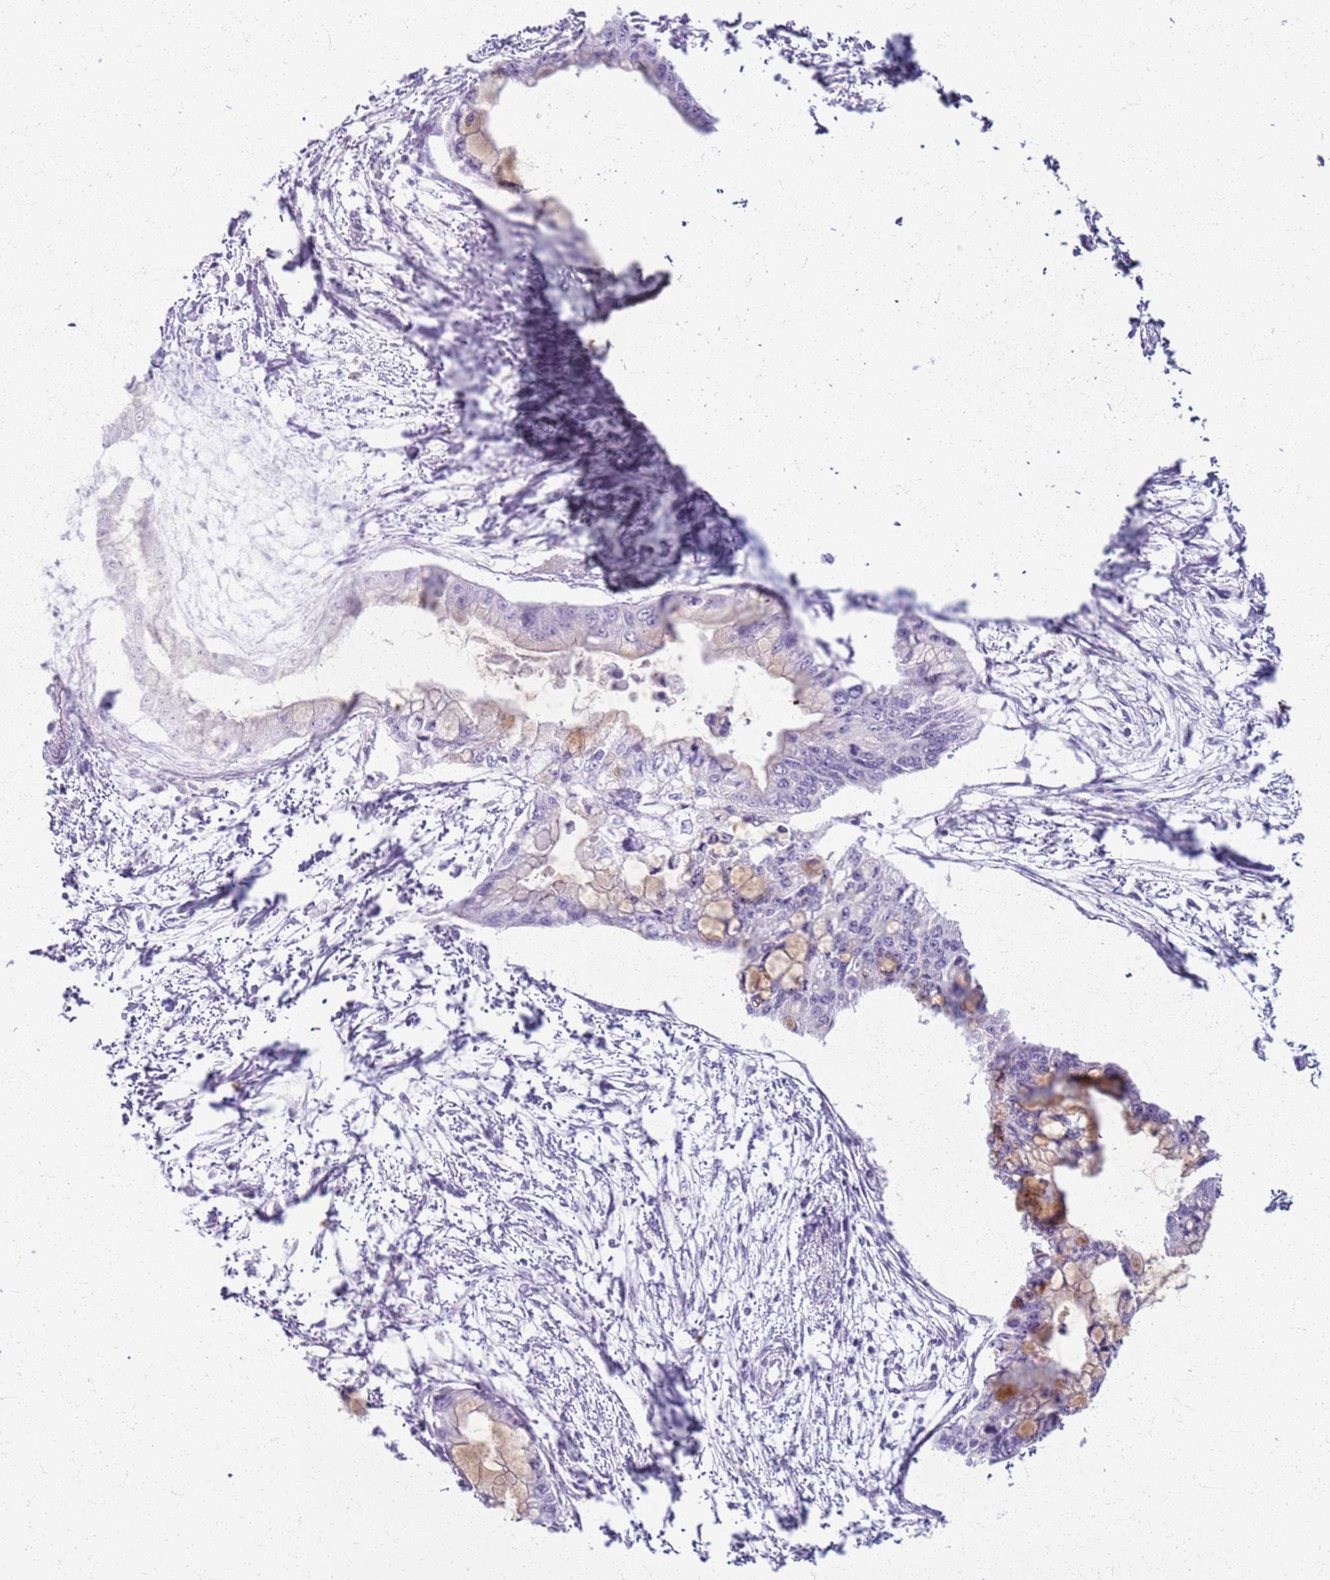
{"staining": {"intensity": "moderate", "quantity": "<25%", "location": "cytoplasmic/membranous"}, "tissue": "pancreatic cancer", "cell_type": "Tumor cells", "image_type": "cancer", "snomed": [{"axis": "morphology", "description": "Adenocarcinoma, NOS"}, {"axis": "topography", "description": "Pancreas"}], "caption": "Tumor cells display moderate cytoplasmic/membranous expression in about <25% of cells in pancreatic cancer.", "gene": "CSRP3", "patient": {"sex": "male", "age": 48}}